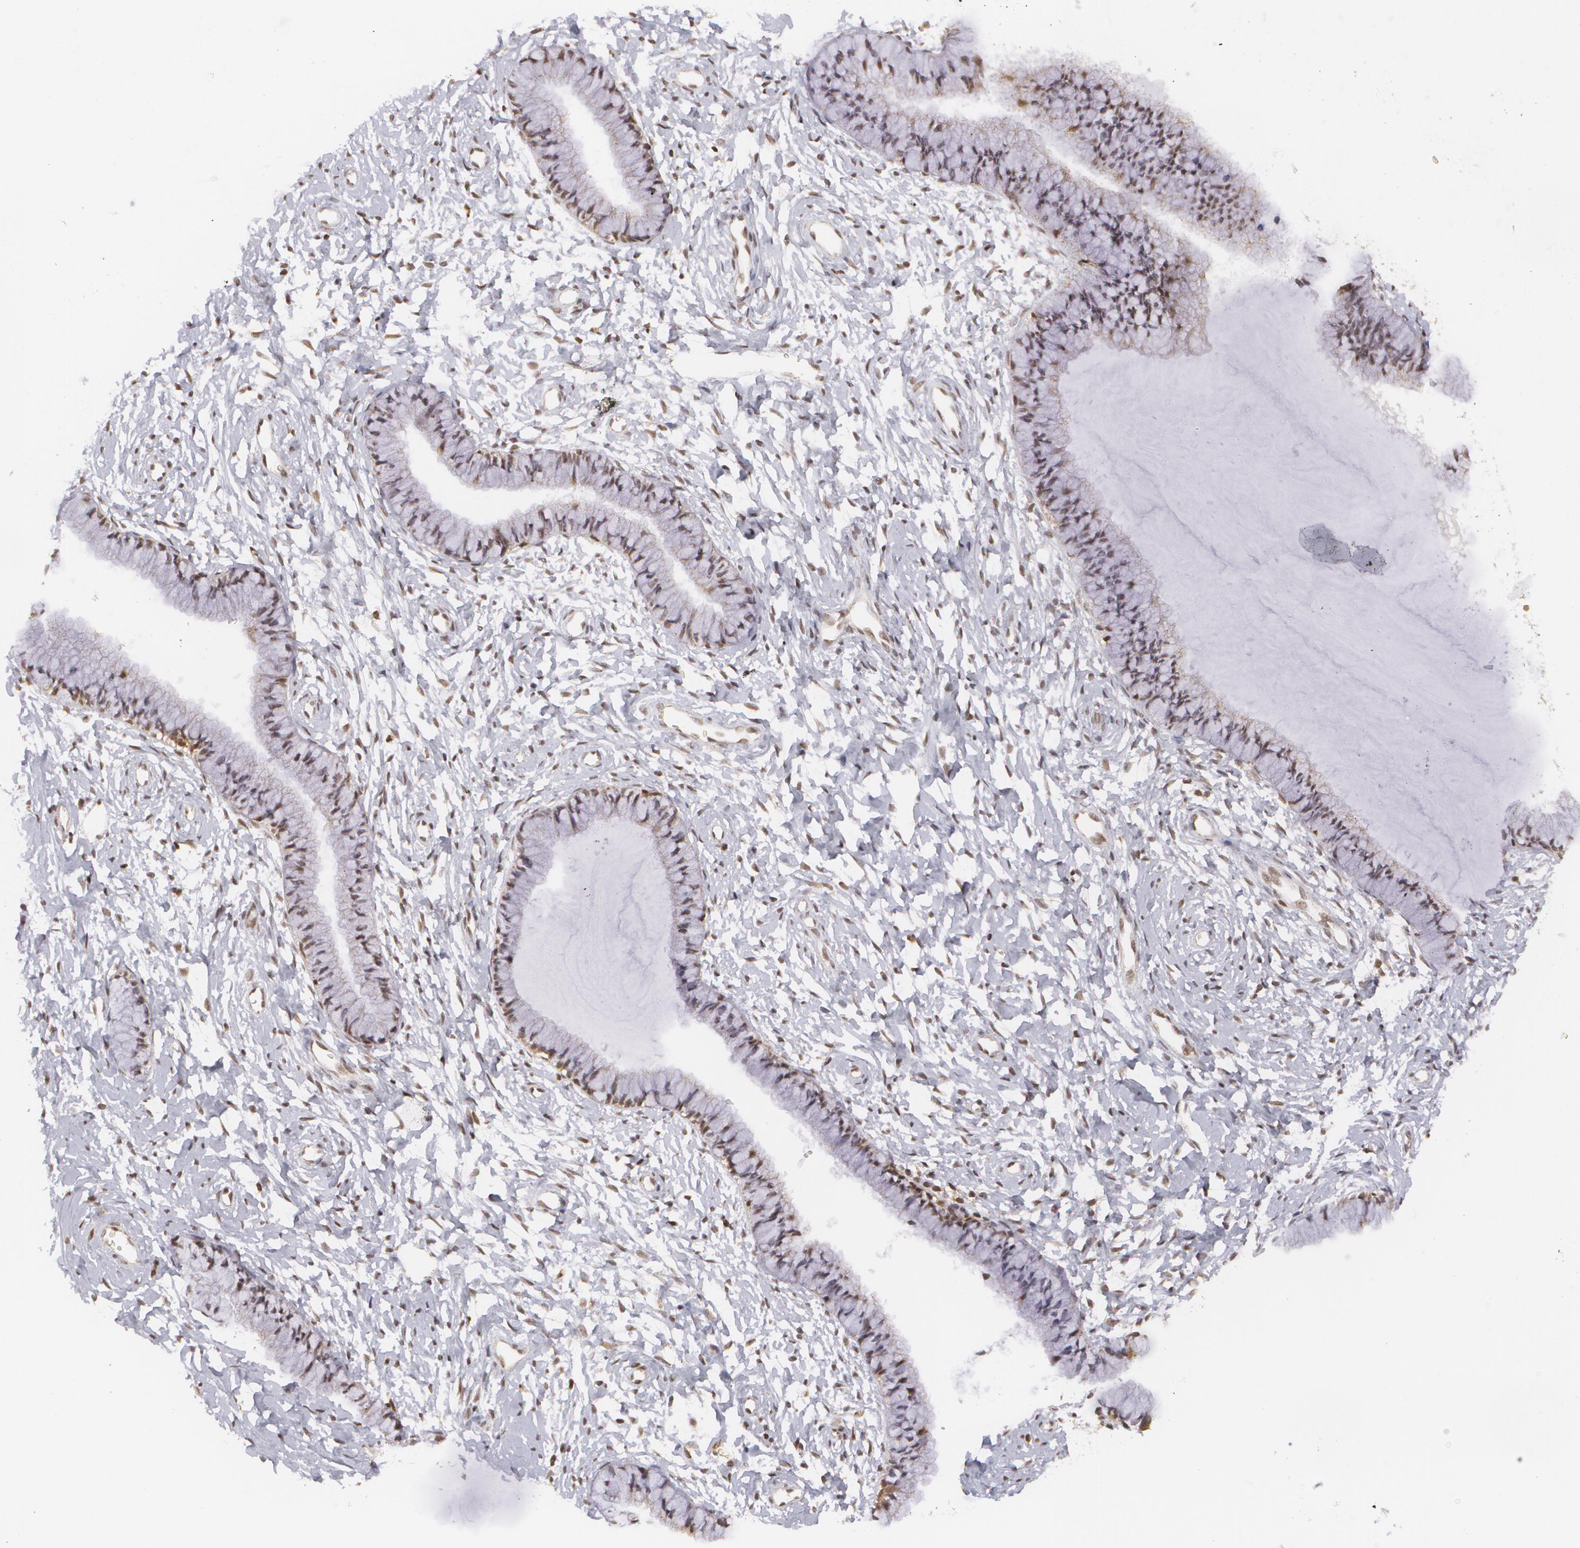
{"staining": {"intensity": "moderate", "quantity": ">75%", "location": "nuclear"}, "tissue": "cervix", "cell_type": "Glandular cells", "image_type": "normal", "snomed": [{"axis": "morphology", "description": "Normal tissue, NOS"}, {"axis": "topography", "description": "Cervix"}], "caption": "Immunohistochemistry (IHC) (DAB) staining of benign human cervix demonstrates moderate nuclear protein positivity in approximately >75% of glandular cells. The protein of interest is shown in brown color, while the nuclei are stained blue.", "gene": "MXD1", "patient": {"sex": "female", "age": 46}}